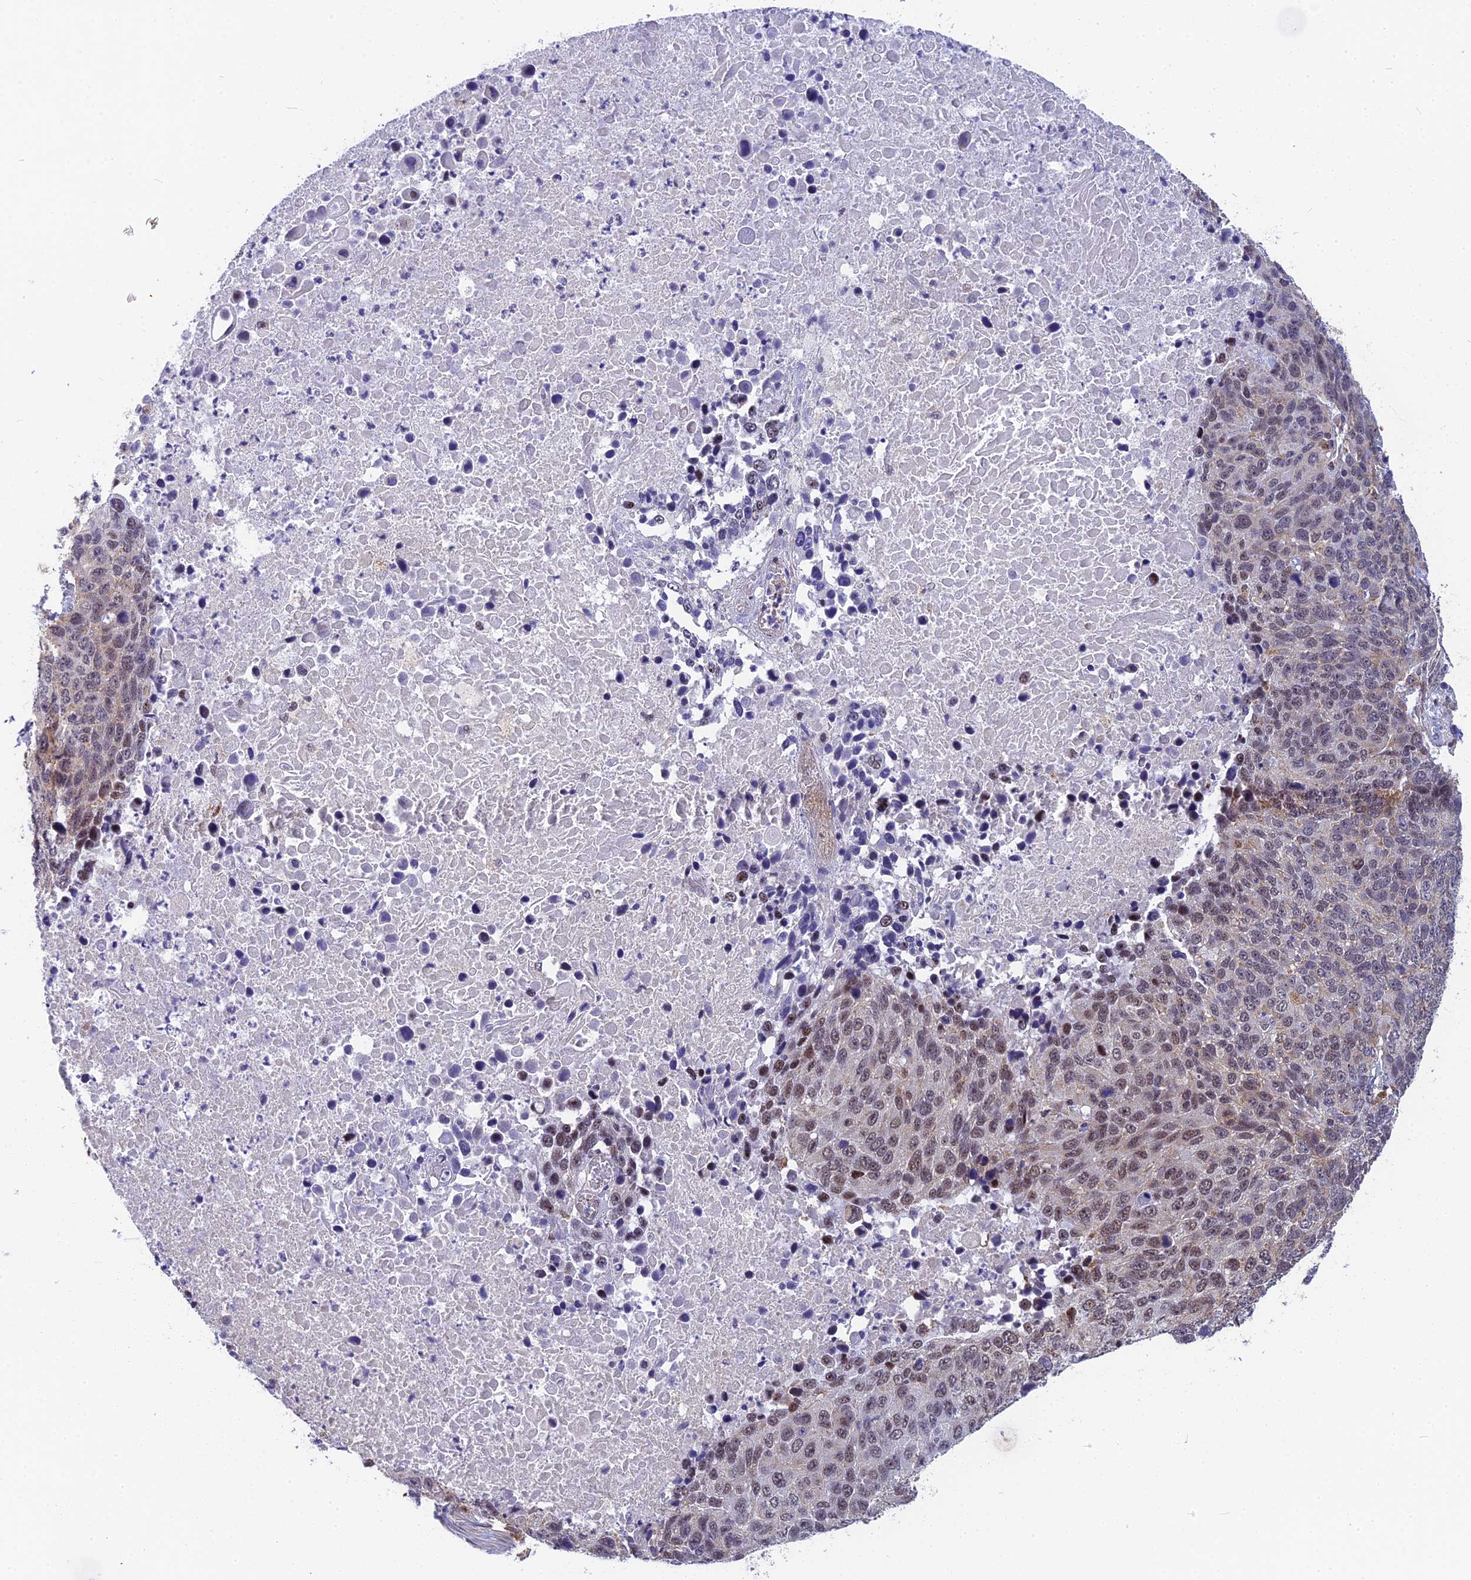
{"staining": {"intensity": "weak", "quantity": "25%-75%", "location": "nuclear"}, "tissue": "lung cancer", "cell_type": "Tumor cells", "image_type": "cancer", "snomed": [{"axis": "morphology", "description": "Normal tissue, NOS"}, {"axis": "morphology", "description": "Squamous cell carcinoma, NOS"}, {"axis": "topography", "description": "Lymph node"}, {"axis": "topography", "description": "Lung"}], "caption": "A micrograph of human squamous cell carcinoma (lung) stained for a protein shows weak nuclear brown staining in tumor cells.", "gene": "CMC1", "patient": {"sex": "male", "age": 66}}